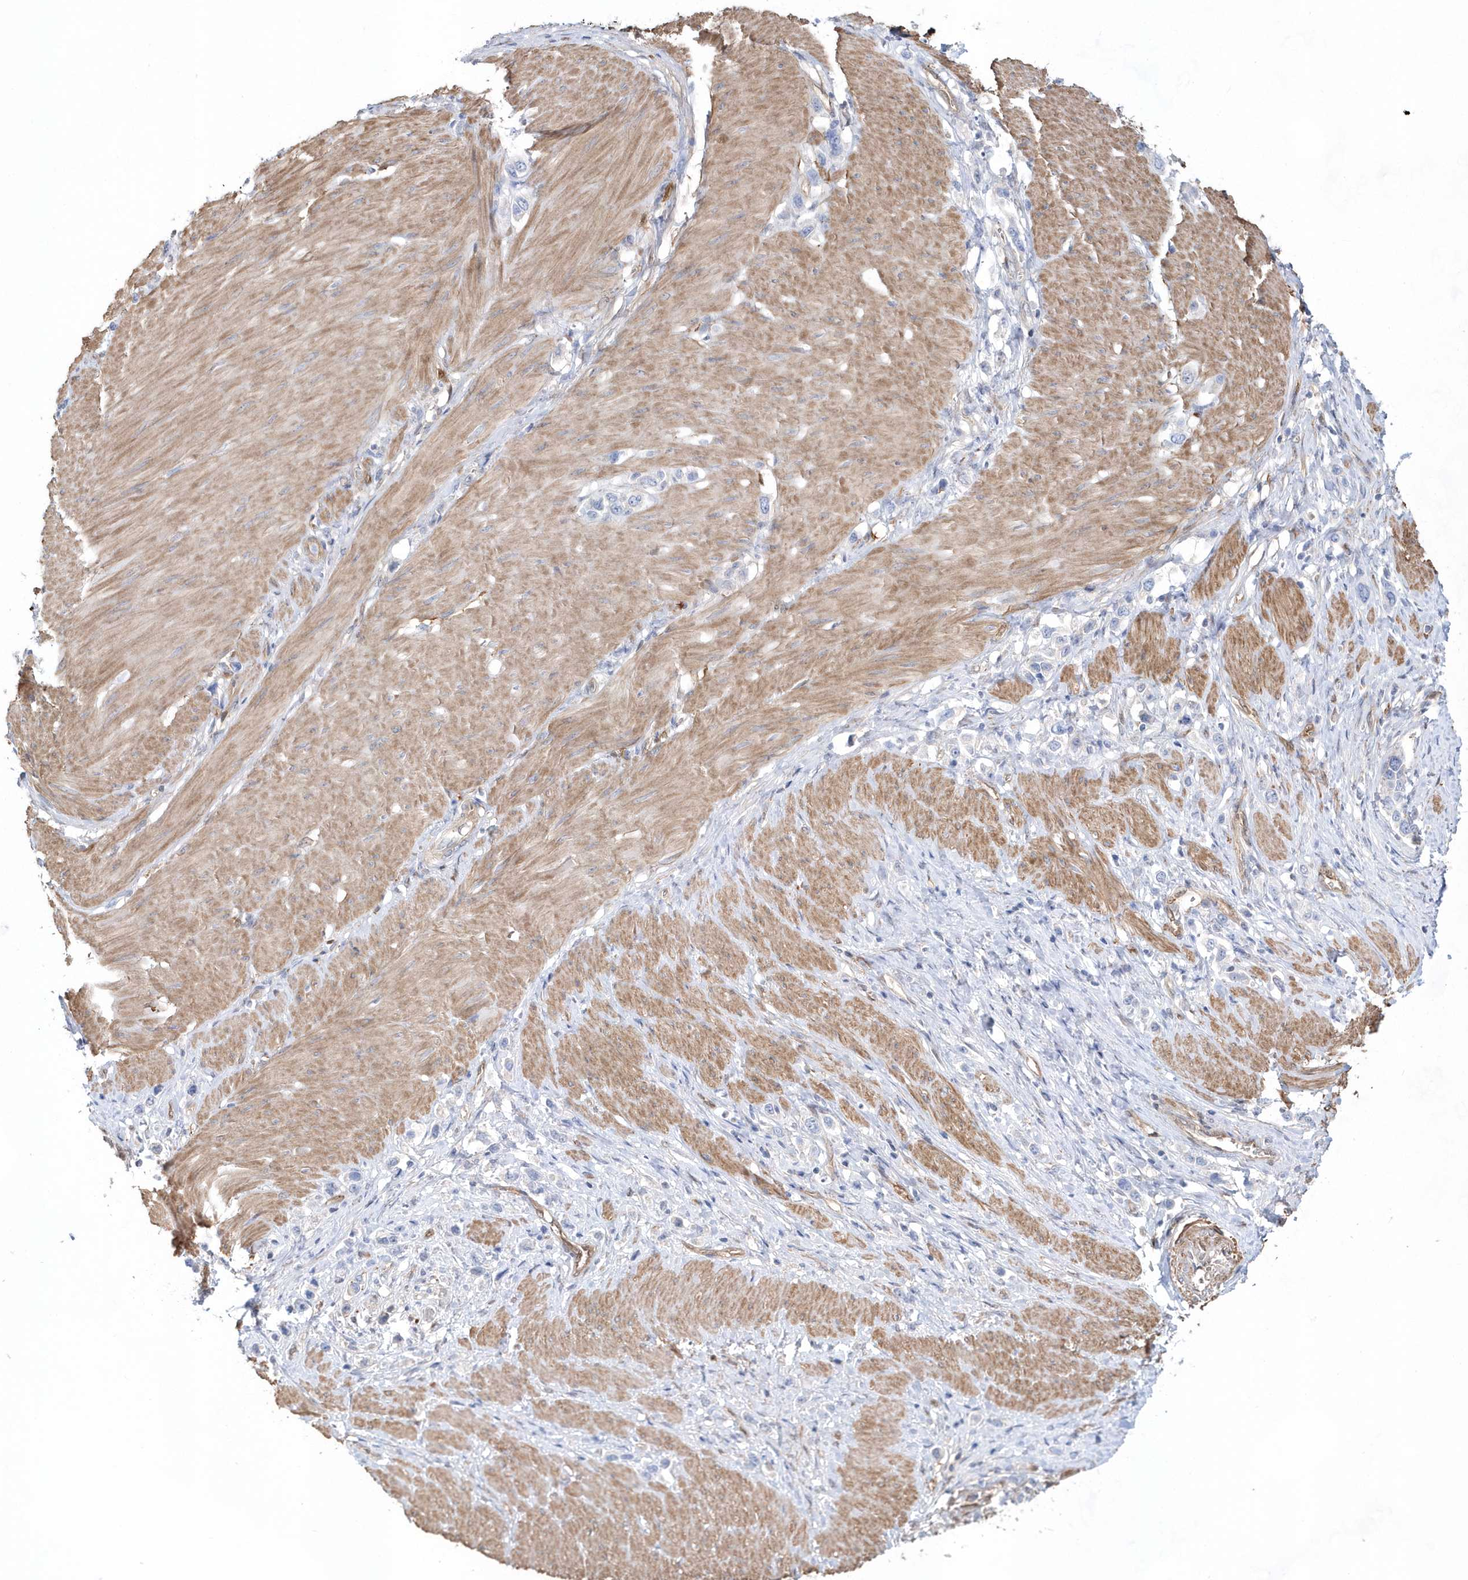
{"staining": {"intensity": "negative", "quantity": "none", "location": "none"}, "tissue": "stomach cancer", "cell_type": "Tumor cells", "image_type": "cancer", "snomed": [{"axis": "morphology", "description": "Normal tissue, NOS"}, {"axis": "morphology", "description": "Adenocarcinoma, NOS"}, {"axis": "topography", "description": "Stomach, upper"}, {"axis": "topography", "description": "Stomach"}], "caption": "This micrograph is of adenocarcinoma (stomach) stained with immunohistochemistry to label a protein in brown with the nuclei are counter-stained blue. There is no expression in tumor cells.", "gene": "BDH2", "patient": {"sex": "female", "age": 65}}